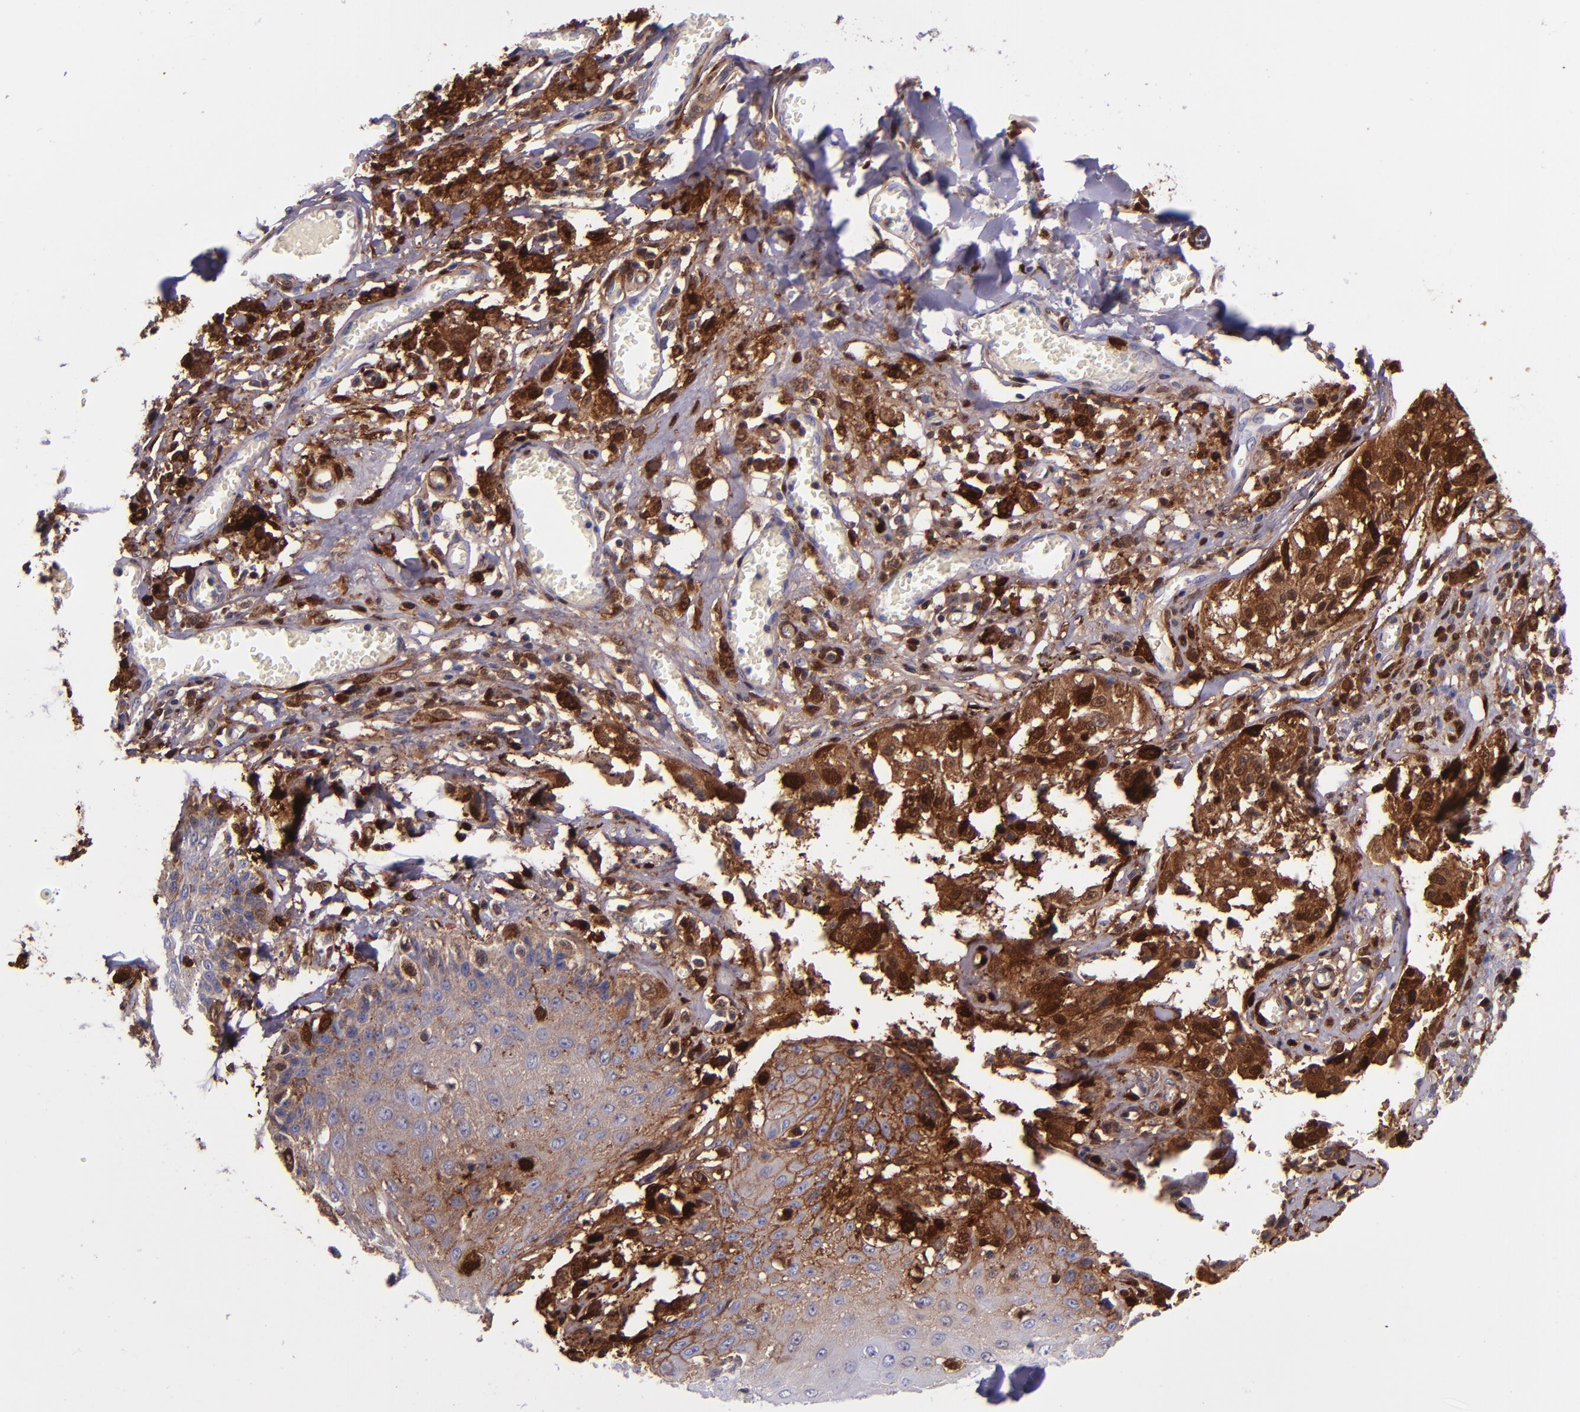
{"staining": {"intensity": "strong", "quantity": ">75%", "location": "cytoplasmic/membranous,nuclear"}, "tissue": "melanoma", "cell_type": "Tumor cells", "image_type": "cancer", "snomed": [{"axis": "morphology", "description": "Malignant melanoma, NOS"}, {"axis": "topography", "description": "Skin"}], "caption": "Human melanoma stained with a brown dye displays strong cytoplasmic/membranous and nuclear positive expression in about >75% of tumor cells.", "gene": "LGALS1", "patient": {"sex": "female", "age": 82}}